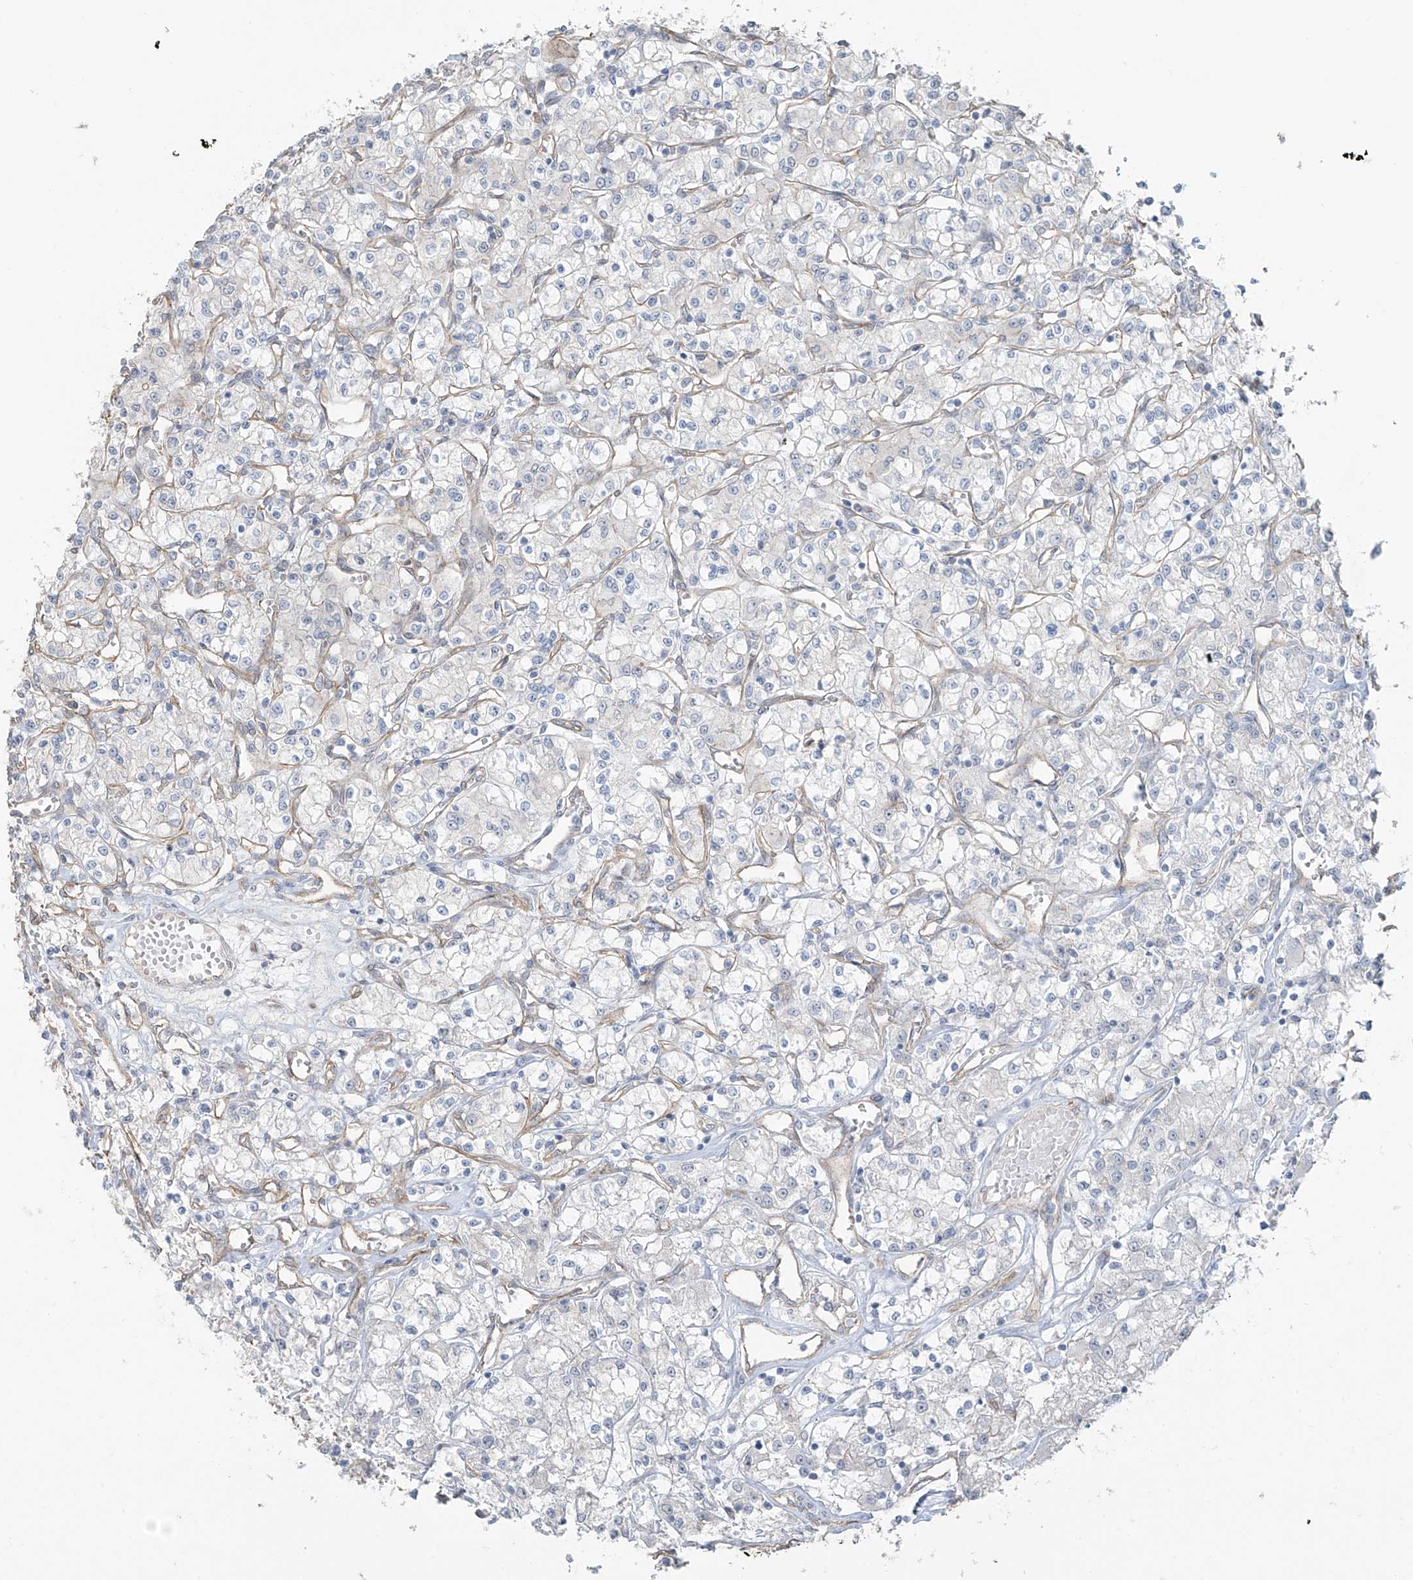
{"staining": {"intensity": "negative", "quantity": "none", "location": "none"}, "tissue": "renal cancer", "cell_type": "Tumor cells", "image_type": "cancer", "snomed": [{"axis": "morphology", "description": "Adenocarcinoma, NOS"}, {"axis": "topography", "description": "Kidney"}], "caption": "Immunohistochemical staining of human adenocarcinoma (renal) reveals no significant expression in tumor cells. (DAB IHC with hematoxylin counter stain).", "gene": "TUBE1", "patient": {"sex": "female", "age": 59}}